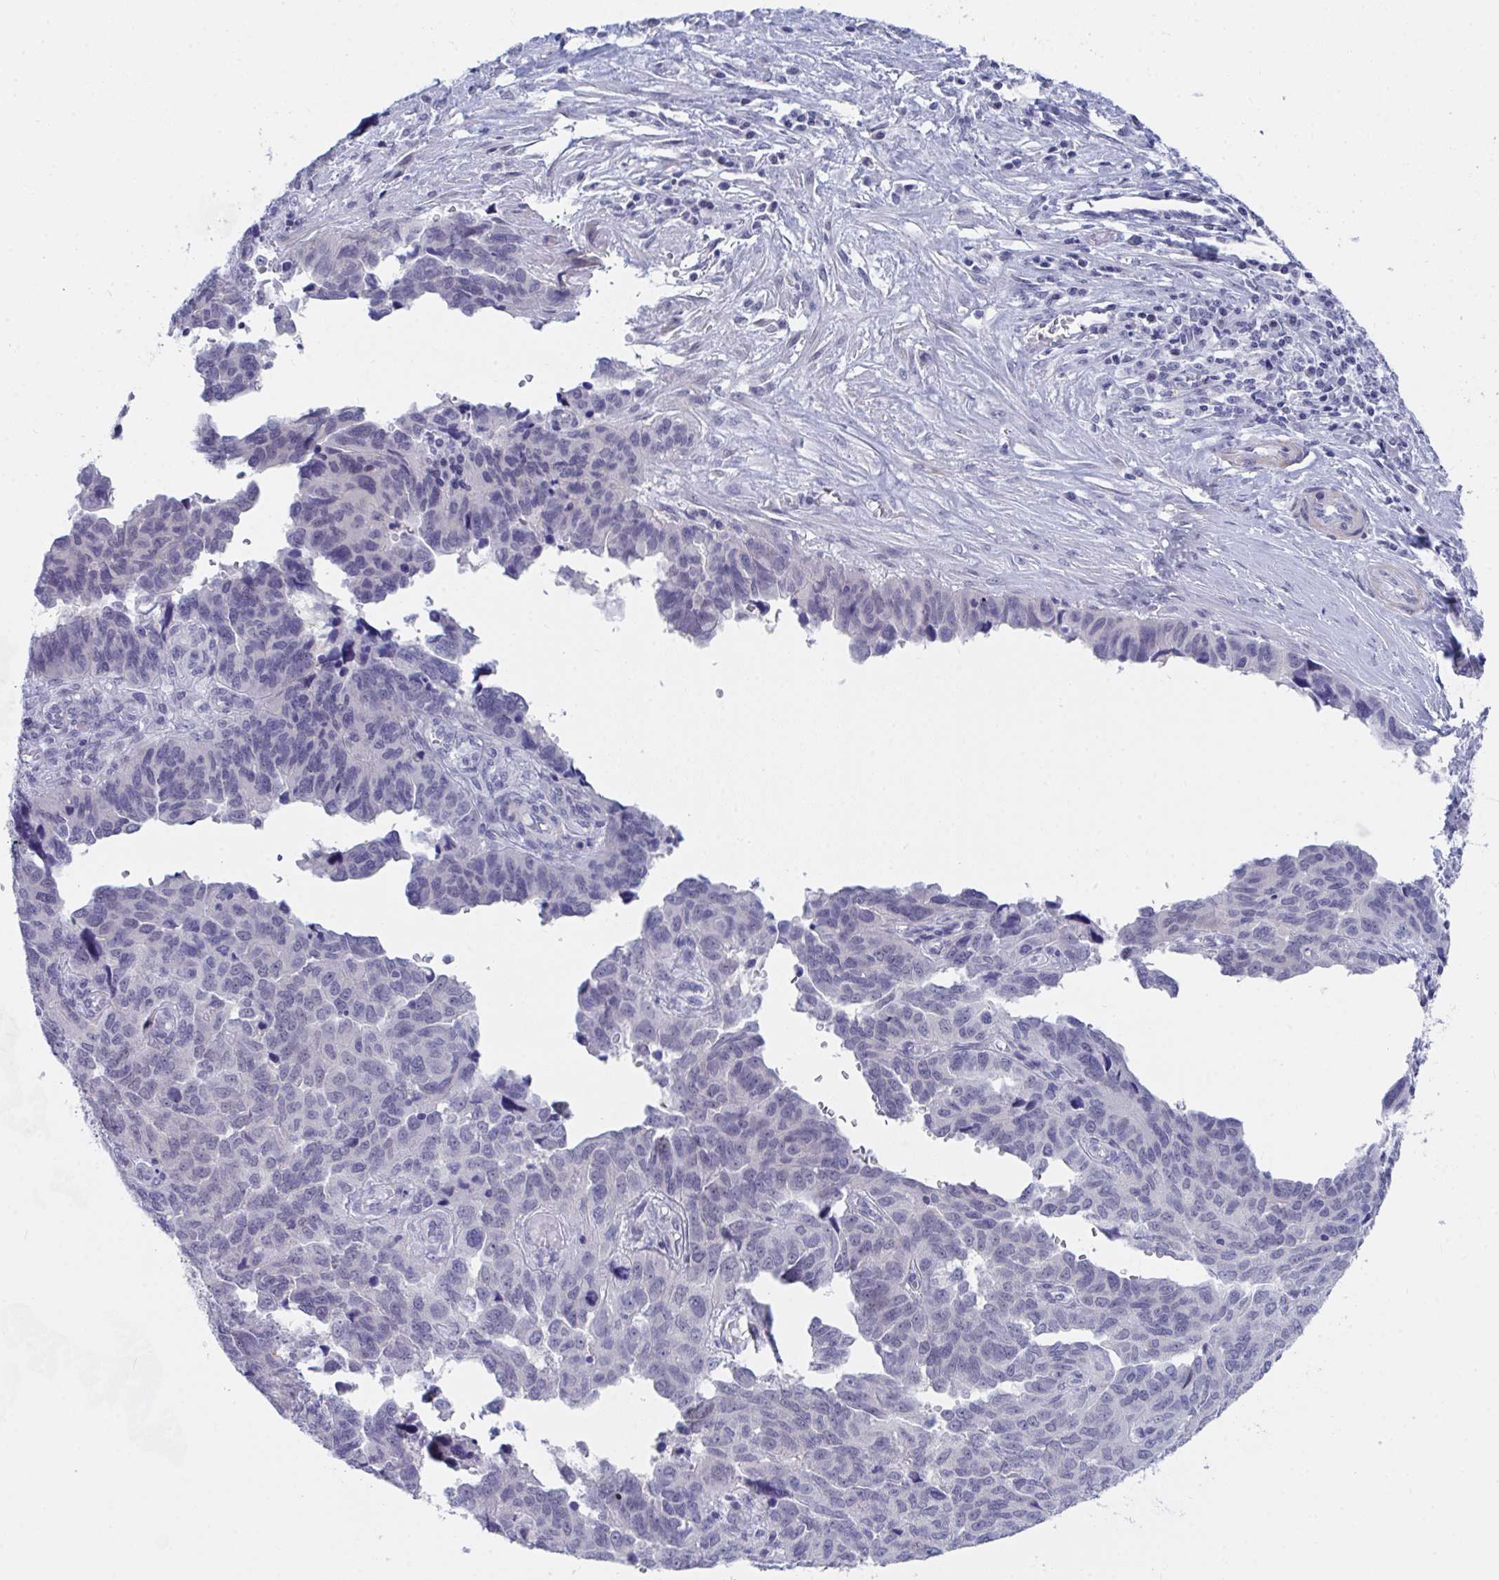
{"staining": {"intensity": "negative", "quantity": "none", "location": "none"}, "tissue": "ovarian cancer", "cell_type": "Tumor cells", "image_type": "cancer", "snomed": [{"axis": "morphology", "description": "Cystadenocarcinoma, serous, NOS"}, {"axis": "topography", "description": "Ovary"}], "caption": "Immunohistochemistry (IHC) photomicrograph of human serous cystadenocarcinoma (ovarian) stained for a protein (brown), which shows no positivity in tumor cells. Brightfield microscopy of IHC stained with DAB (3,3'-diaminobenzidine) (brown) and hematoxylin (blue), captured at high magnification.", "gene": "DAOA", "patient": {"sex": "female", "age": 64}}